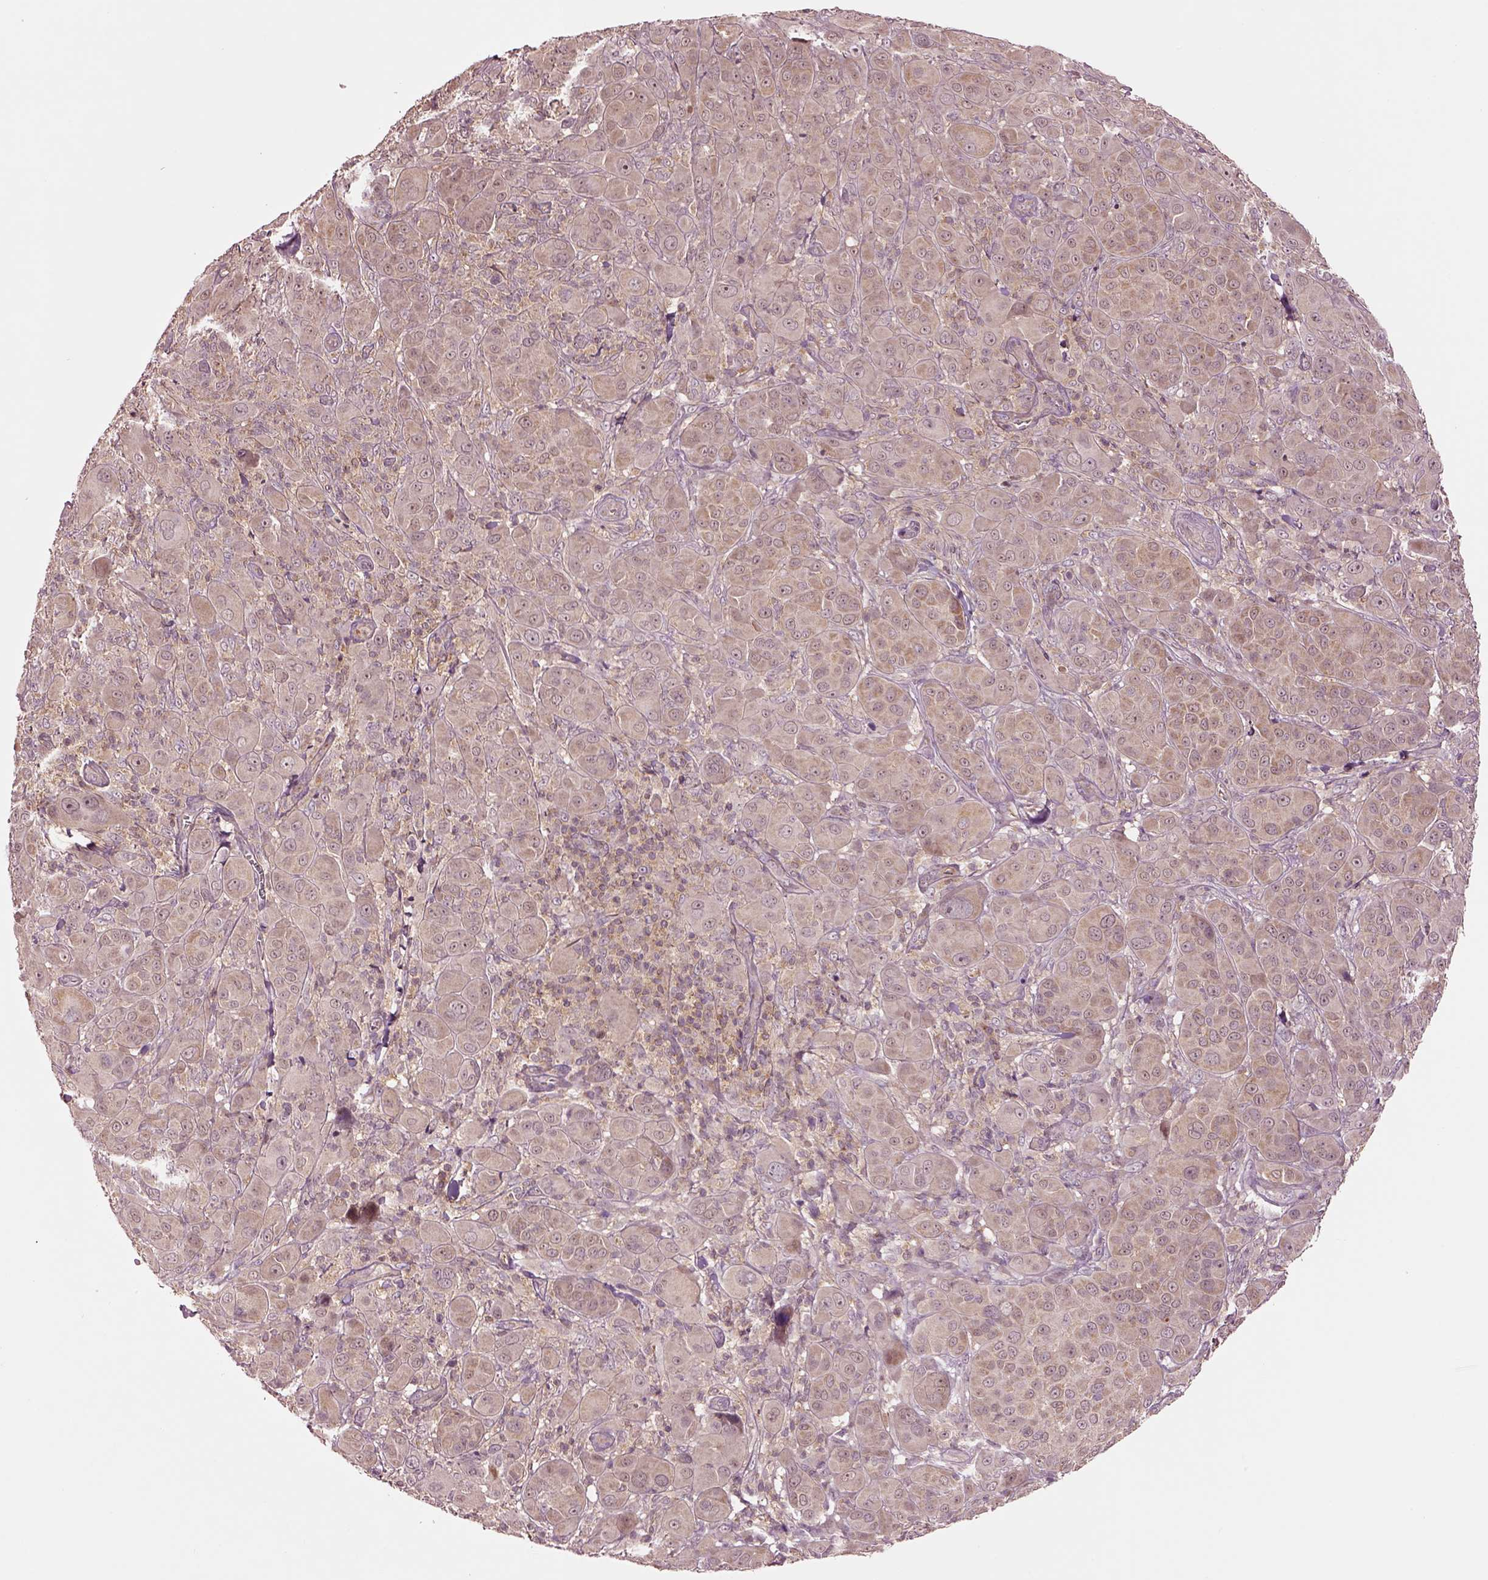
{"staining": {"intensity": "weak", "quantity": ">75%", "location": "cytoplasmic/membranous"}, "tissue": "melanoma", "cell_type": "Tumor cells", "image_type": "cancer", "snomed": [{"axis": "morphology", "description": "Malignant melanoma, NOS"}, {"axis": "topography", "description": "Skin"}], "caption": "Immunohistochemistry (IHC) staining of malignant melanoma, which displays low levels of weak cytoplasmic/membranous staining in approximately >75% of tumor cells indicating weak cytoplasmic/membranous protein expression. The staining was performed using DAB (brown) for protein detection and nuclei were counterstained in hematoxylin (blue).", "gene": "MTHFS", "patient": {"sex": "female", "age": 87}}